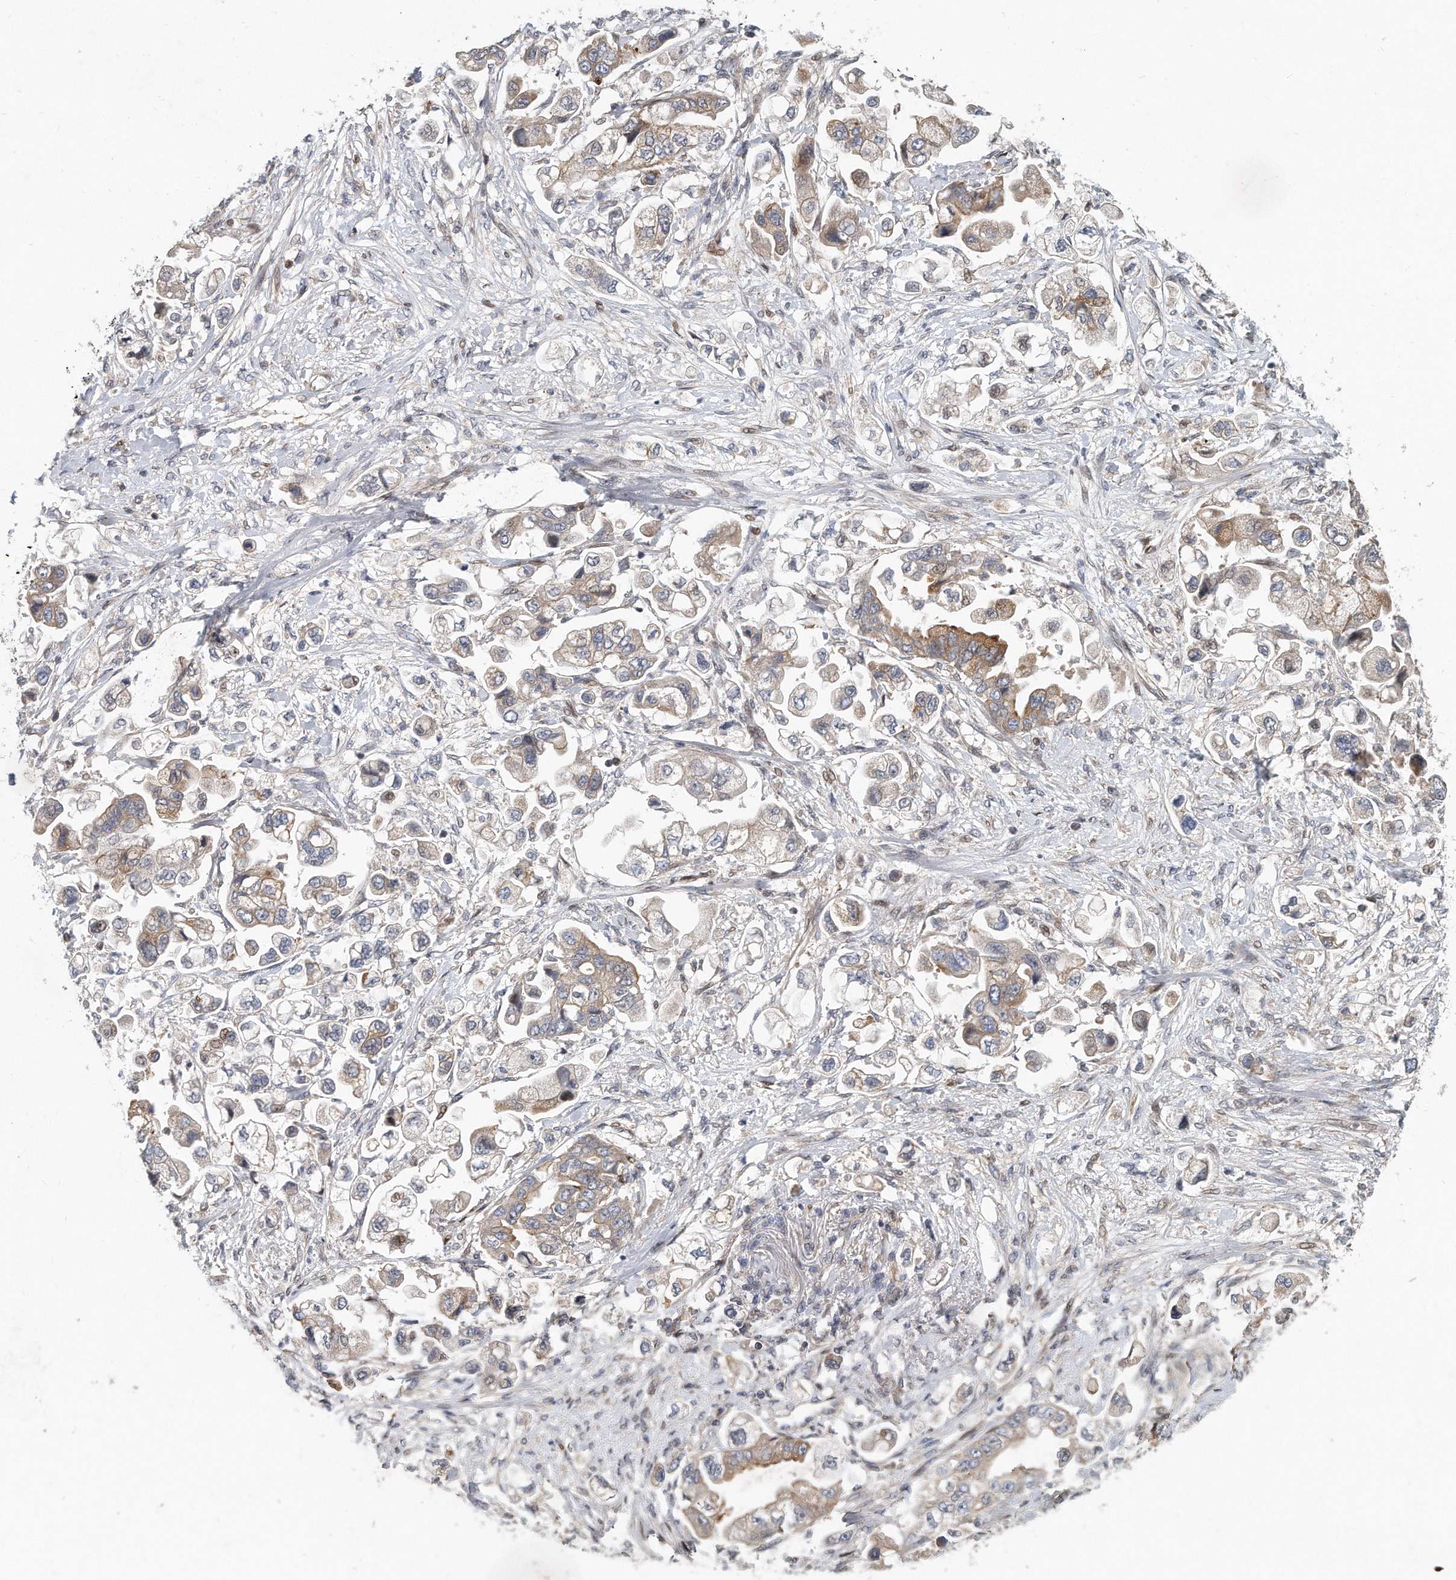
{"staining": {"intensity": "moderate", "quantity": ">75%", "location": "cytoplasmic/membranous"}, "tissue": "stomach cancer", "cell_type": "Tumor cells", "image_type": "cancer", "snomed": [{"axis": "morphology", "description": "Adenocarcinoma, NOS"}, {"axis": "topography", "description": "Stomach"}], "caption": "Immunohistochemical staining of stomach cancer (adenocarcinoma) shows medium levels of moderate cytoplasmic/membranous protein positivity in about >75% of tumor cells. The protein of interest is stained brown, and the nuclei are stained in blue (DAB (3,3'-diaminobenzidine) IHC with brightfield microscopy, high magnification).", "gene": "PCDH8", "patient": {"sex": "male", "age": 62}}